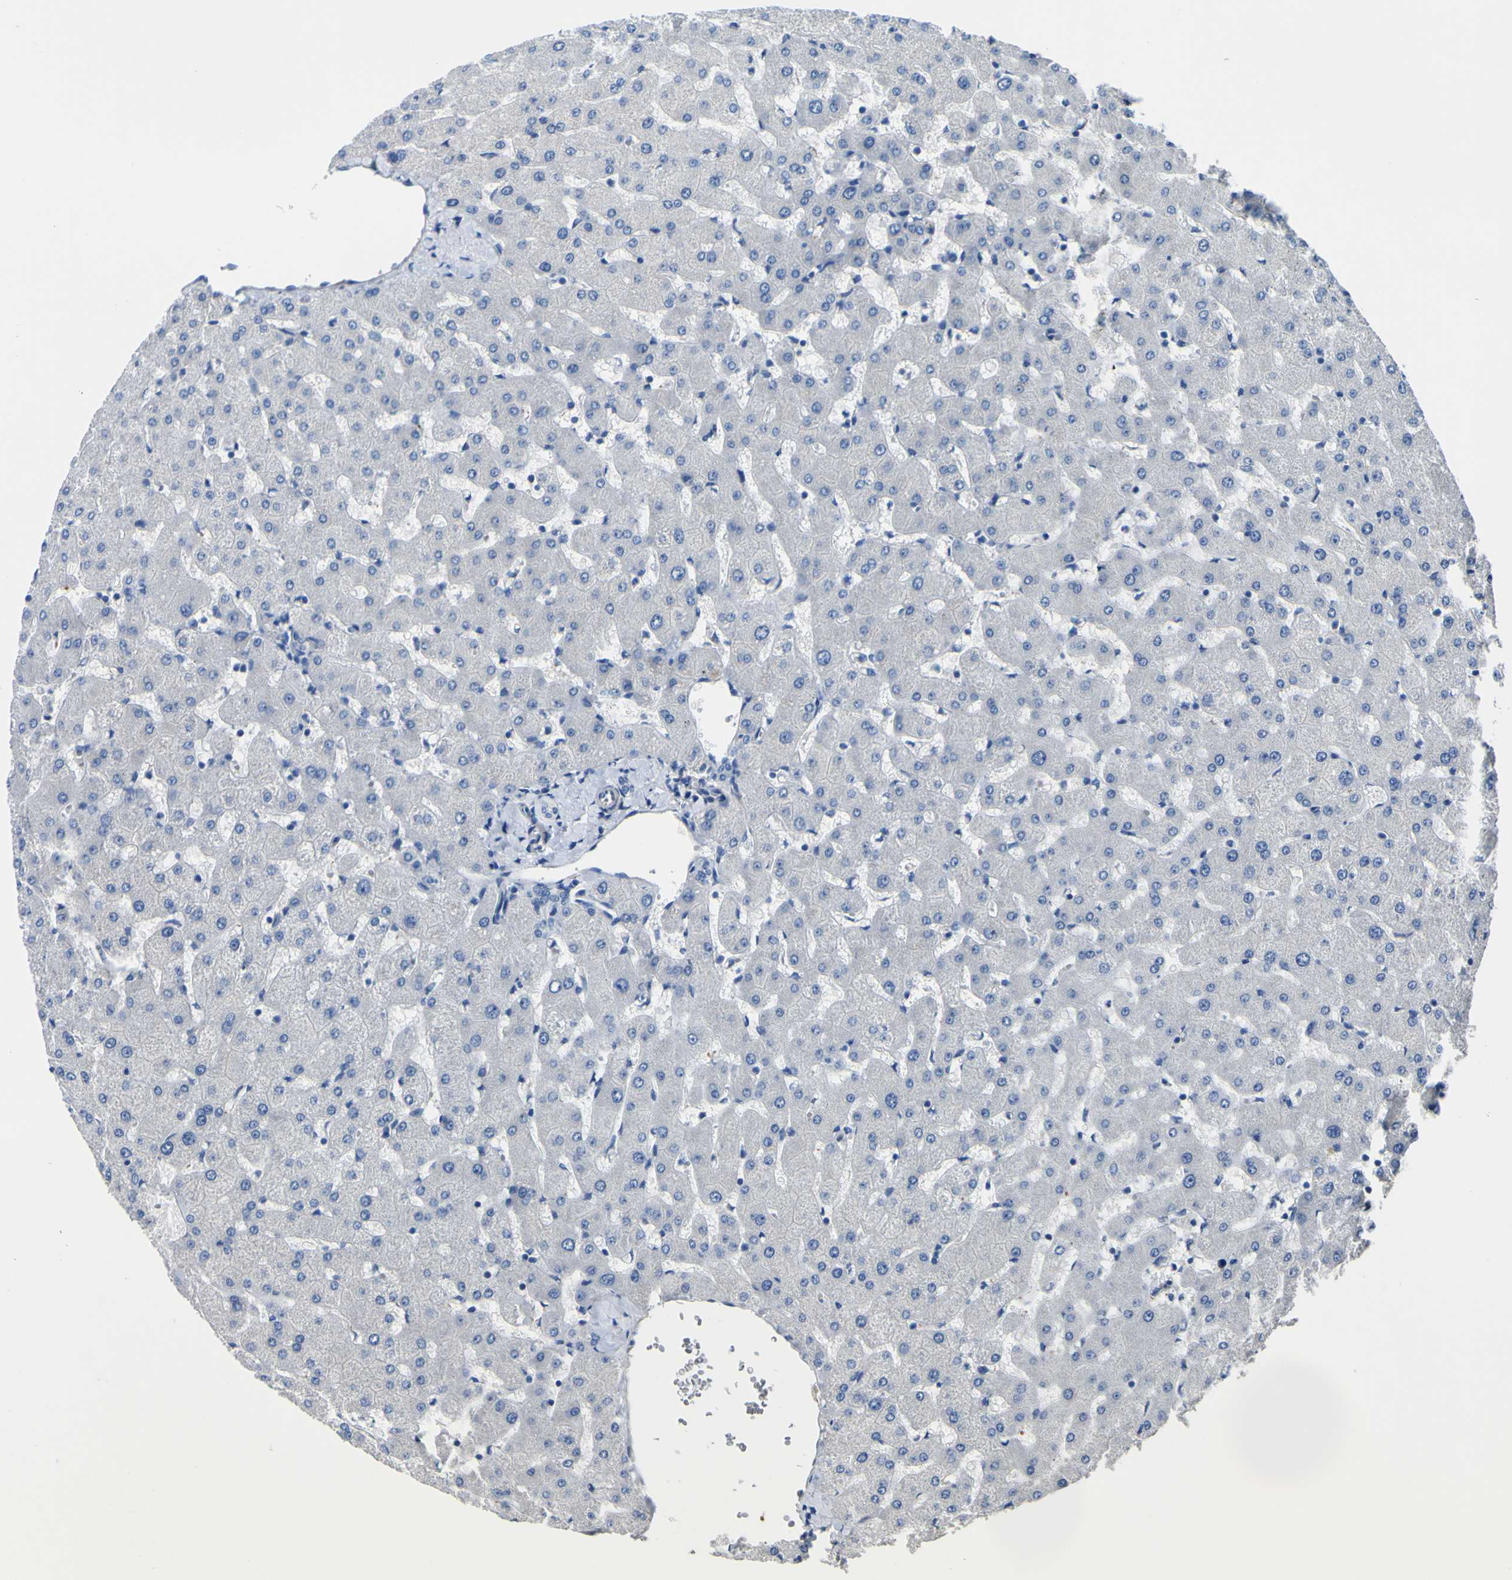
{"staining": {"intensity": "negative", "quantity": "none", "location": "none"}, "tissue": "liver", "cell_type": "Cholangiocytes", "image_type": "normal", "snomed": [{"axis": "morphology", "description": "Normal tissue, NOS"}, {"axis": "topography", "description": "Liver"}], "caption": "There is no significant expression in cholangiocytes of liver. (Immunohistochemistry (ihc), brightfield microscopy, high magnification).", "gene": "ALDH18A1", "patient": {"sex": "female", "age": 63}}